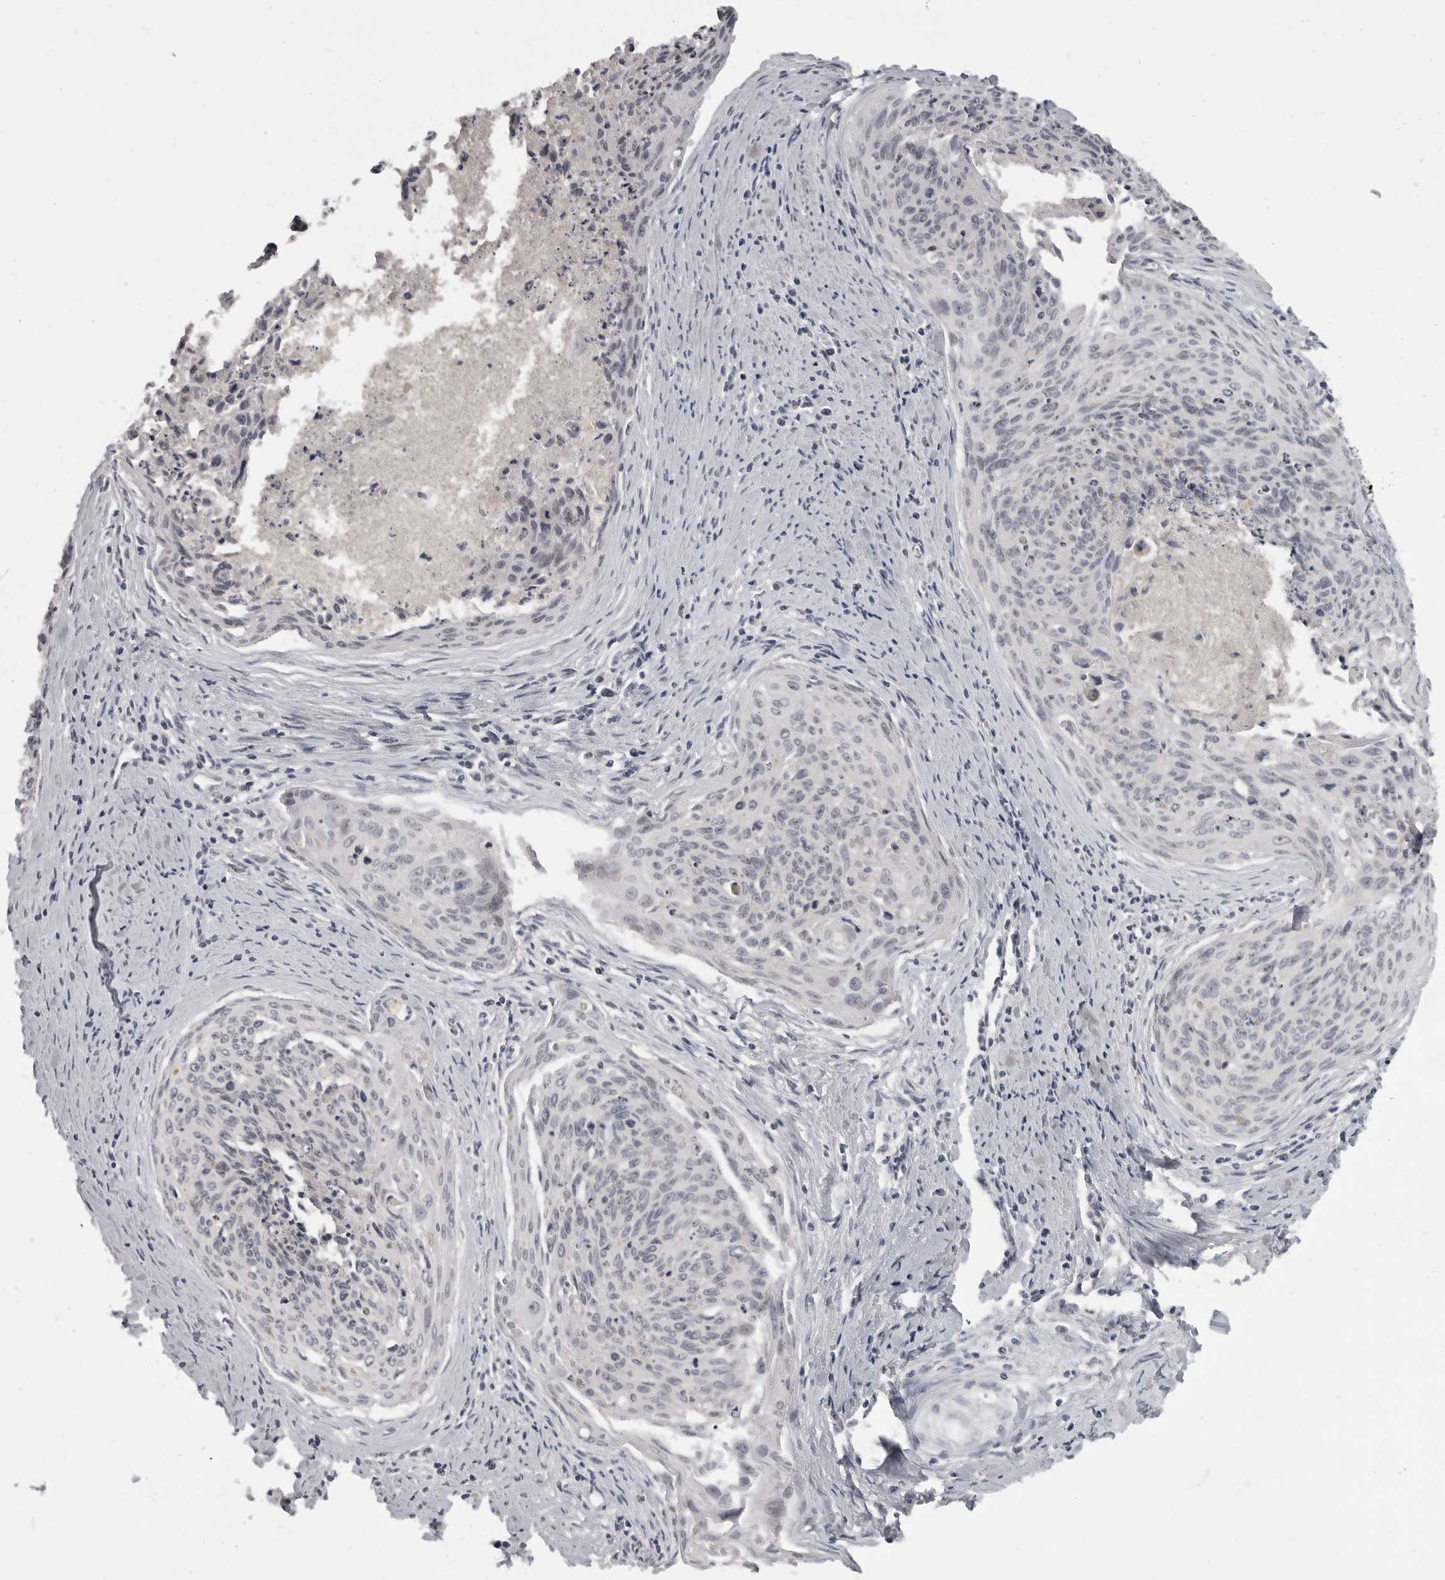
{"staining": {"intensity": "negative", "quantity": "none", "location": "none"}, "tissue": "cervical cancer", "cell_type": "Tumor cells", "image_type": "cancer", "snomed": [{"axis": "morphology", "description": "Squamous cell carcinoma, NOS"}, {"axis": "topography", "description": "Cervix"}], "caption": "The histopathology image shows no significant expression in tumor cells of squamous cell carcinoma (cervical).", "gene": "MRTO4", "patient": {"sex": "female", "age": 55}}